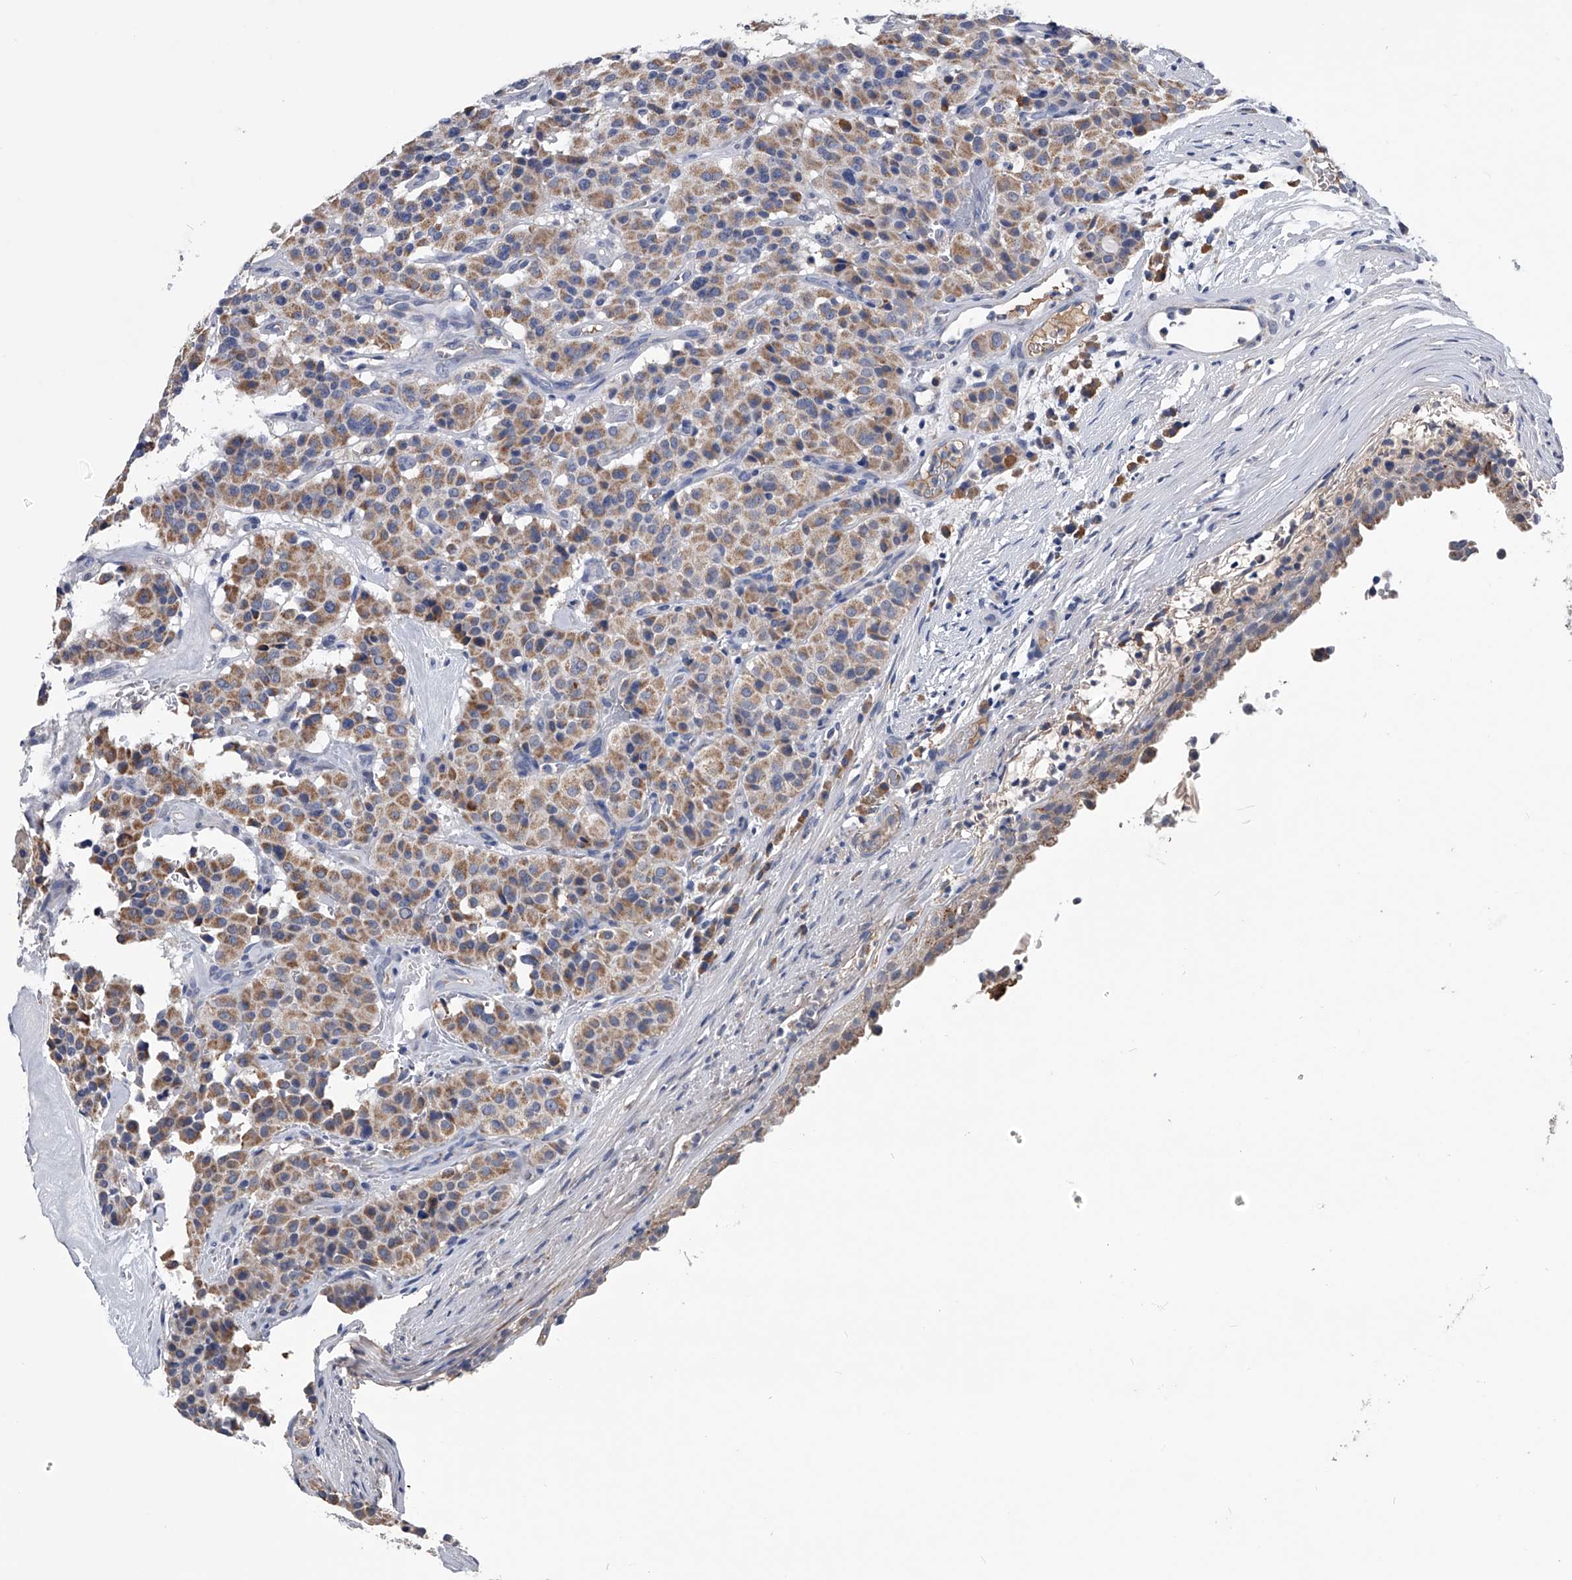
{"staining": {"intensity": "moderate", "quantity": ">75%", "location": "cytoplasmic/membranous"}, "tissue": "carcinoid", "cell_type": "Tumor cells", "image_type": "cancer", "snomed": [{"axis": "morphology", "description": "Carcinoid, malignant, NOS"}, {"axis": "topography", "description": "Lung"}], "caption": "The photomicrograph demonstrates a brown stain indicating the presence of a protein in the cytoplasmic/membranous of tumor cells in carcinoid.", "gene": "OAT", "patient": {"sex": "male", "age": 30}}